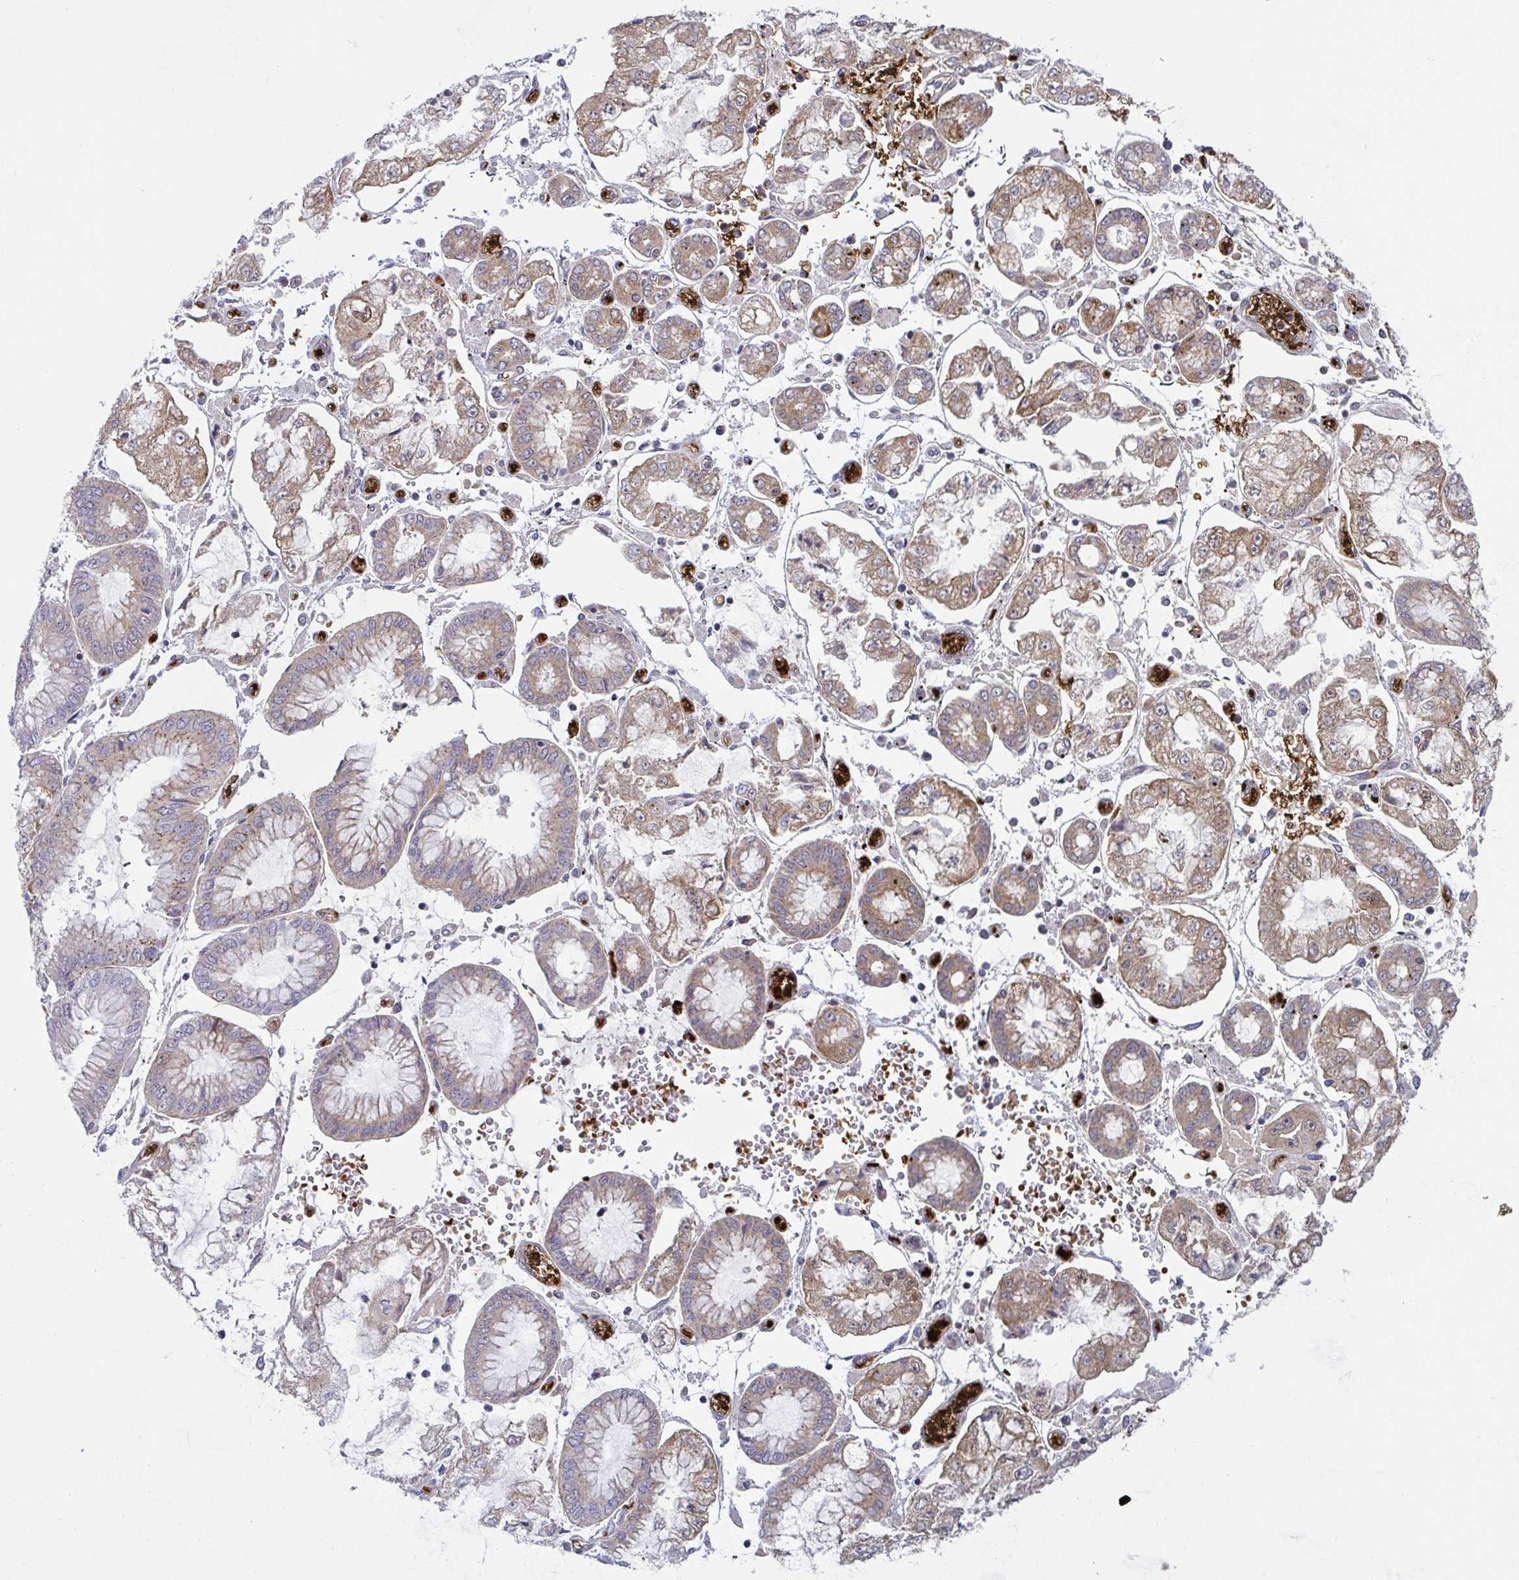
{"staining": {"intensity": "moderate", "quantity": ">75%", "location": "cytoplasmic/membranous"}, "tissue": "stomach cancer", "cell_type": "Tumor cells", "image_type": "cancer", "snomed": [{"axis": "morphology", "description": "Adenocarcinoma, NOS"}, {"axis": "topography", "description": "Stomach"}], "caption": "A brown stain shows moderate cytoplasmic/membranous positivity of a protein in human adenocarcinoma (stomach) tumor cells. The protein of interest is stained brown, and the nuclei are stained in blue (DAB (3,3'-diaminobenzidine) IHC with brightfield microscopy, high magnification).", "gene": "MRPS2", "patient": {"sex": "male", "age": 76}}